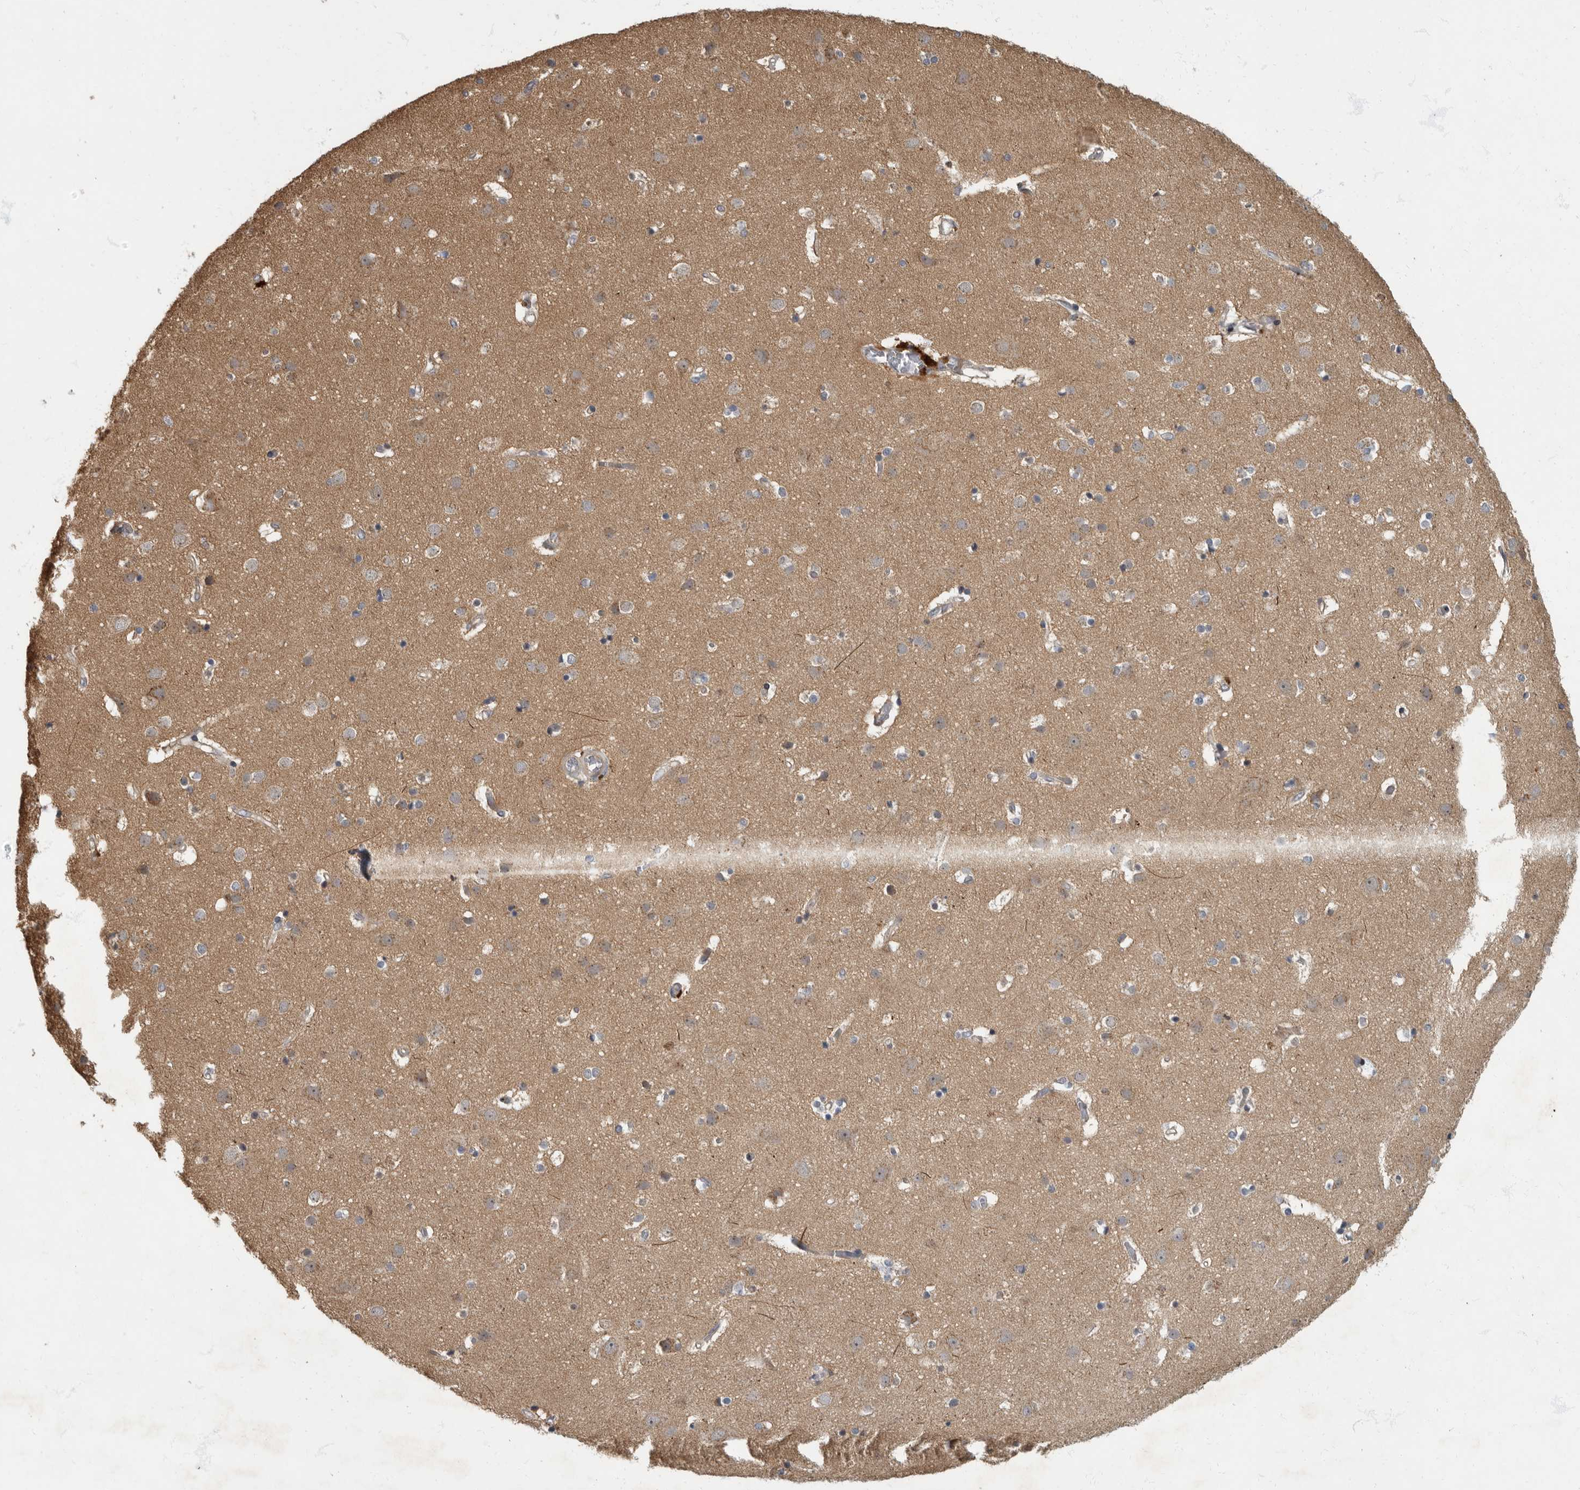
{"staining": {"intensity": "weak", "quantity": "<25%", "location": "cytoplasmic/membranous"}, "tissue": "cerebral cortex", "cell_type": "Endothelial cells", "image_type": "normal", "snomed": [{"axis": "morphology", "description": "Normal tissue, NOS"}, {"axis": "topography", "description": "Cerebral cortex"}], "caption": "IHC image of benign human cerebral cortex stained for a protein (brown), which exhibits no staining in endothelial cells.", "gene": "IQCK", "patient": {"sex": "male", "age": 54}}